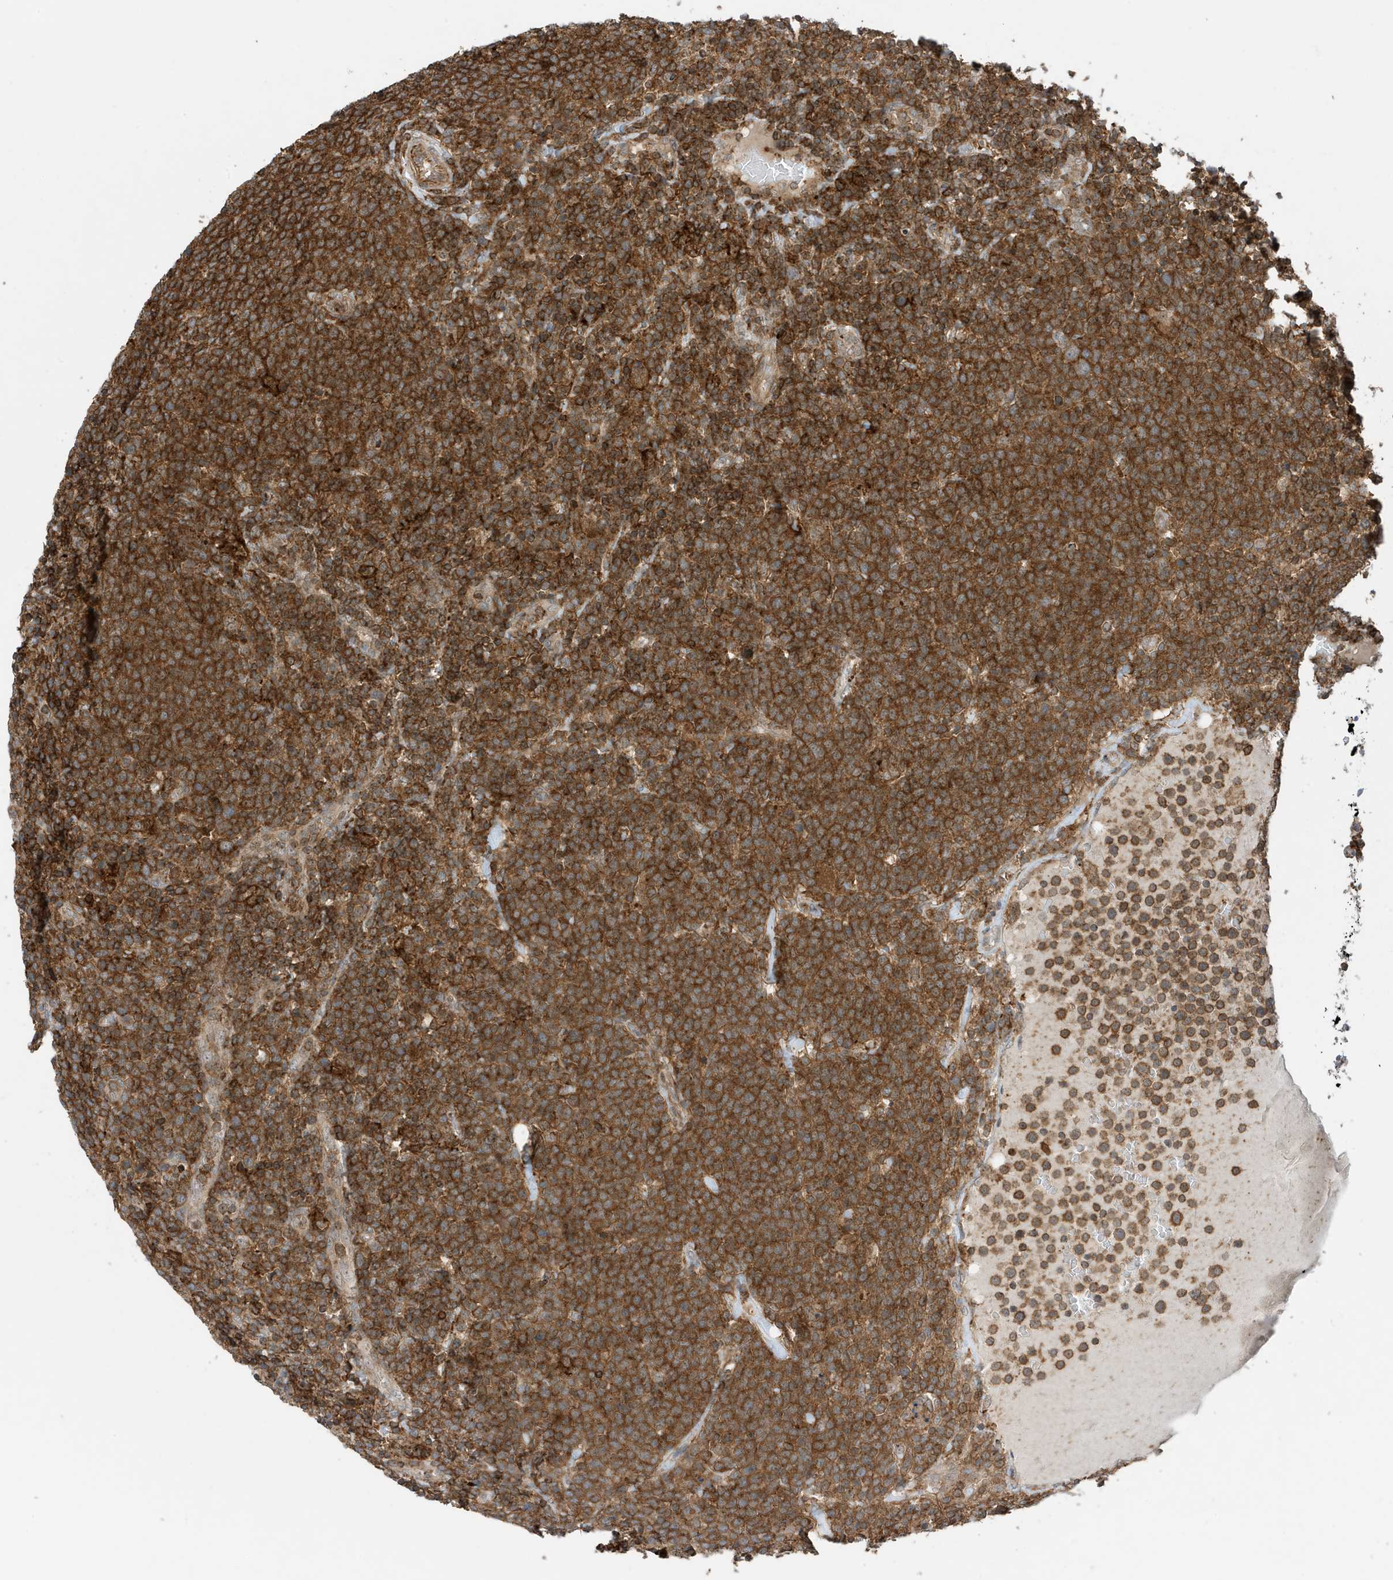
{"staining": {"intensity": "strong", "quantity": ">75%", "location": "cytoplasmic/membranous"}, "tissue": "lymphoma", "cell_type": "Tumor cells", "image_type": "cancer", "snomed": [{"axis": "morphology", "description": "Malignant lymphoma, non-Hodgkin's type, High grade"}, {"axis": "topography", "description": "Lymph node"}], "caption": "Immunohistochemical staining of human lymphoma exhibits strong cytoplasmic/membranous protein staining in about >75% of tumor cells. The protein is shown in brown color, while the nuclei are stained blue.", "gene": "TATDN3", "patient": {"sex": "male", "age": 61}}